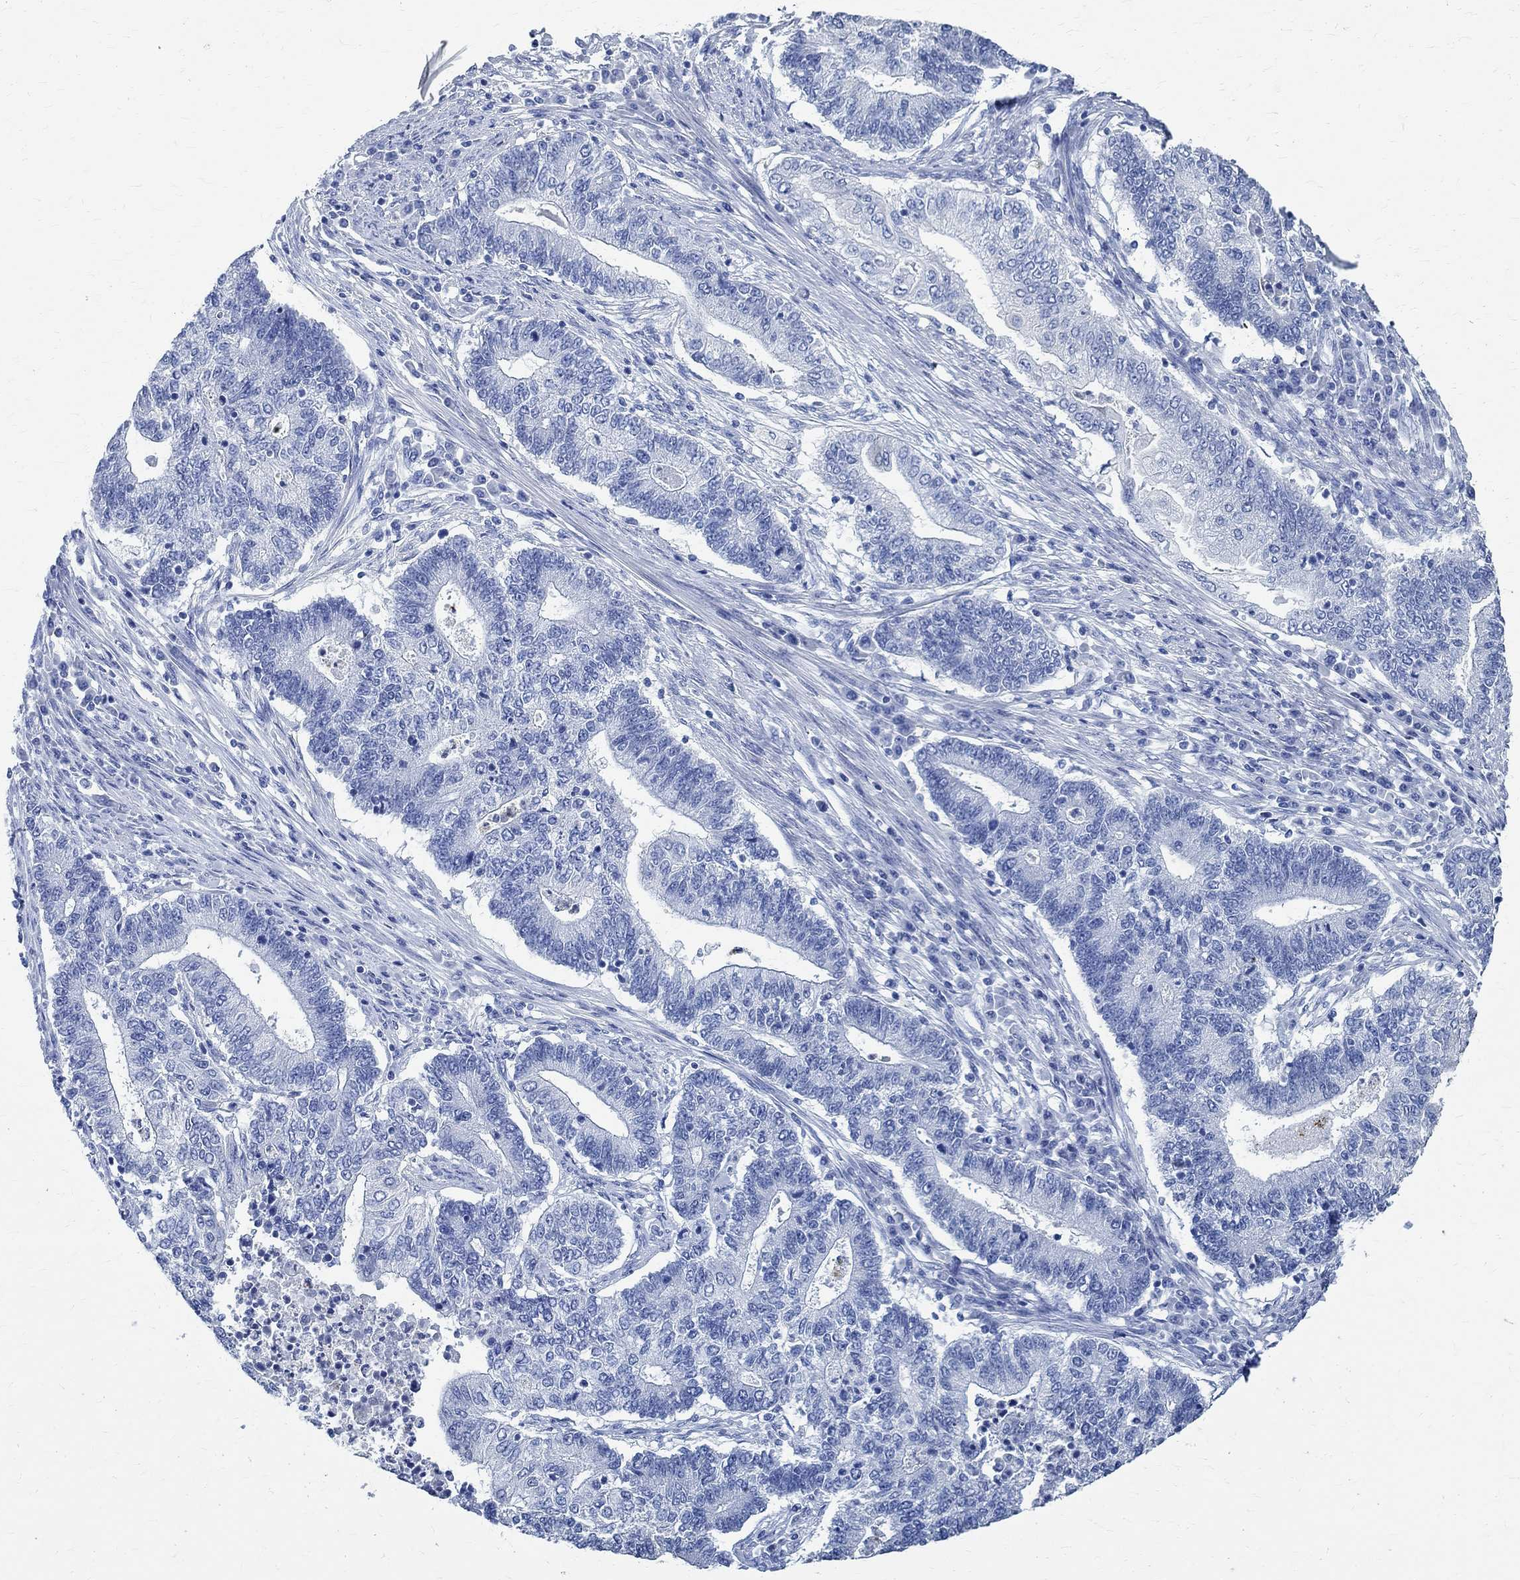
{"staining": {"intensity": "negative", "quantity": "none", "location": "none"}, "tissue": "endometrial cancer", "cell_type": "Tumor cells", "image_type": "cancer", "snomed": [{"axis": "morphology", "description": "Adenocarcinoma, NOS"}, {"axis": "topography", "description": "Uterus"}, {"axis": "topography", "description": "Endometrium"}], "caption": "The image shows no staining of tumor cells in endometrial cancer.", "gene": "TMEM221", "patient": {"sex": "female", "age": 54}}